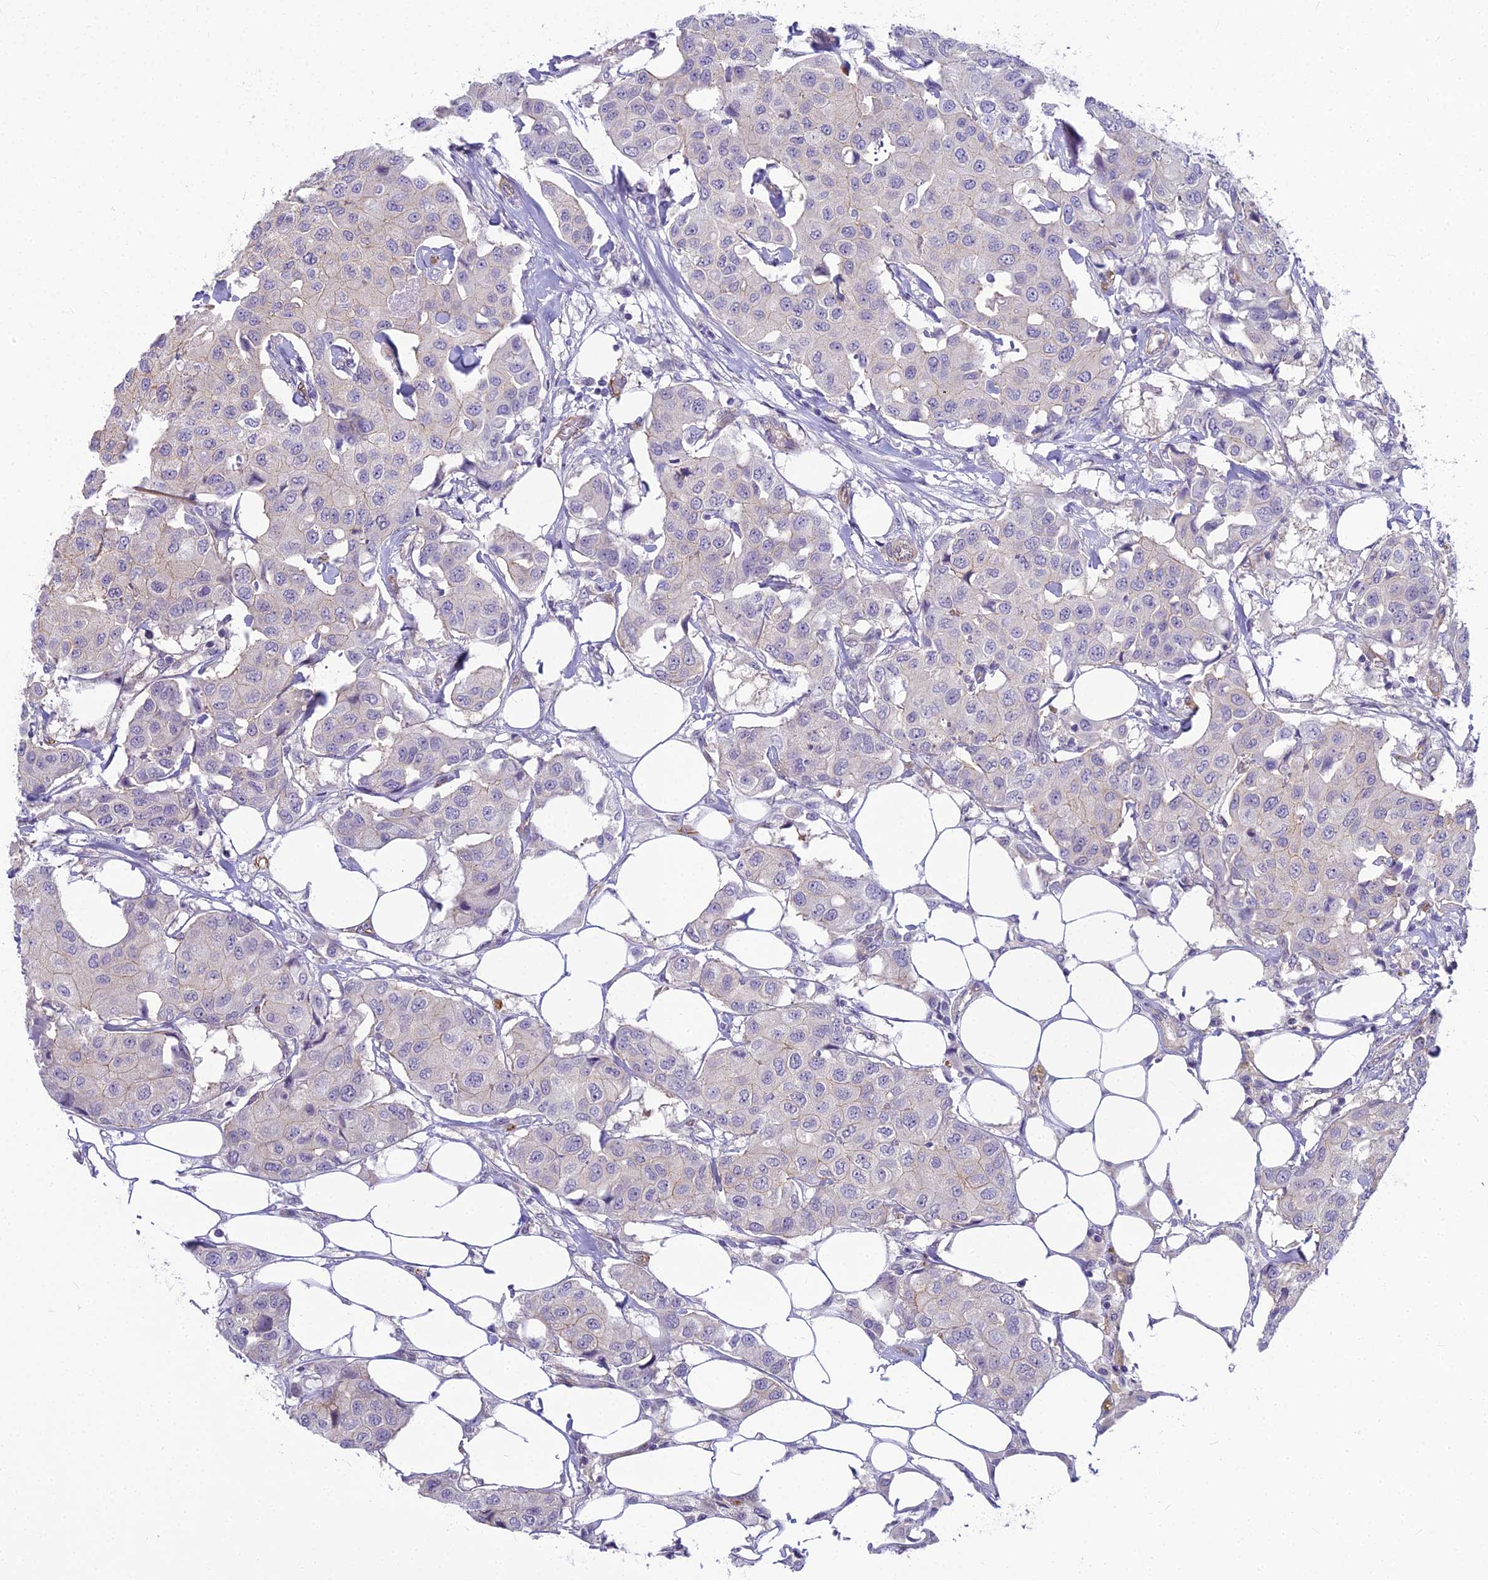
{"staining": {"intensity": "negative", "quantity": "none", "location": "none"}, "tissue": "breast cancer", "cell_type": "Tumor cells", "image_type": "cancer", "snomed": [{"axis": "morphology", "description": "Duct carcinoma"}, {"axis": "topography", "description": "Breast"}], "caption": "A histopathology image of breast intraductal carcinoma stained for a protein reveals no brown staining in tumor cells.", "gene": "RGL3", "patient": {"sex": "female", "age": 80}}